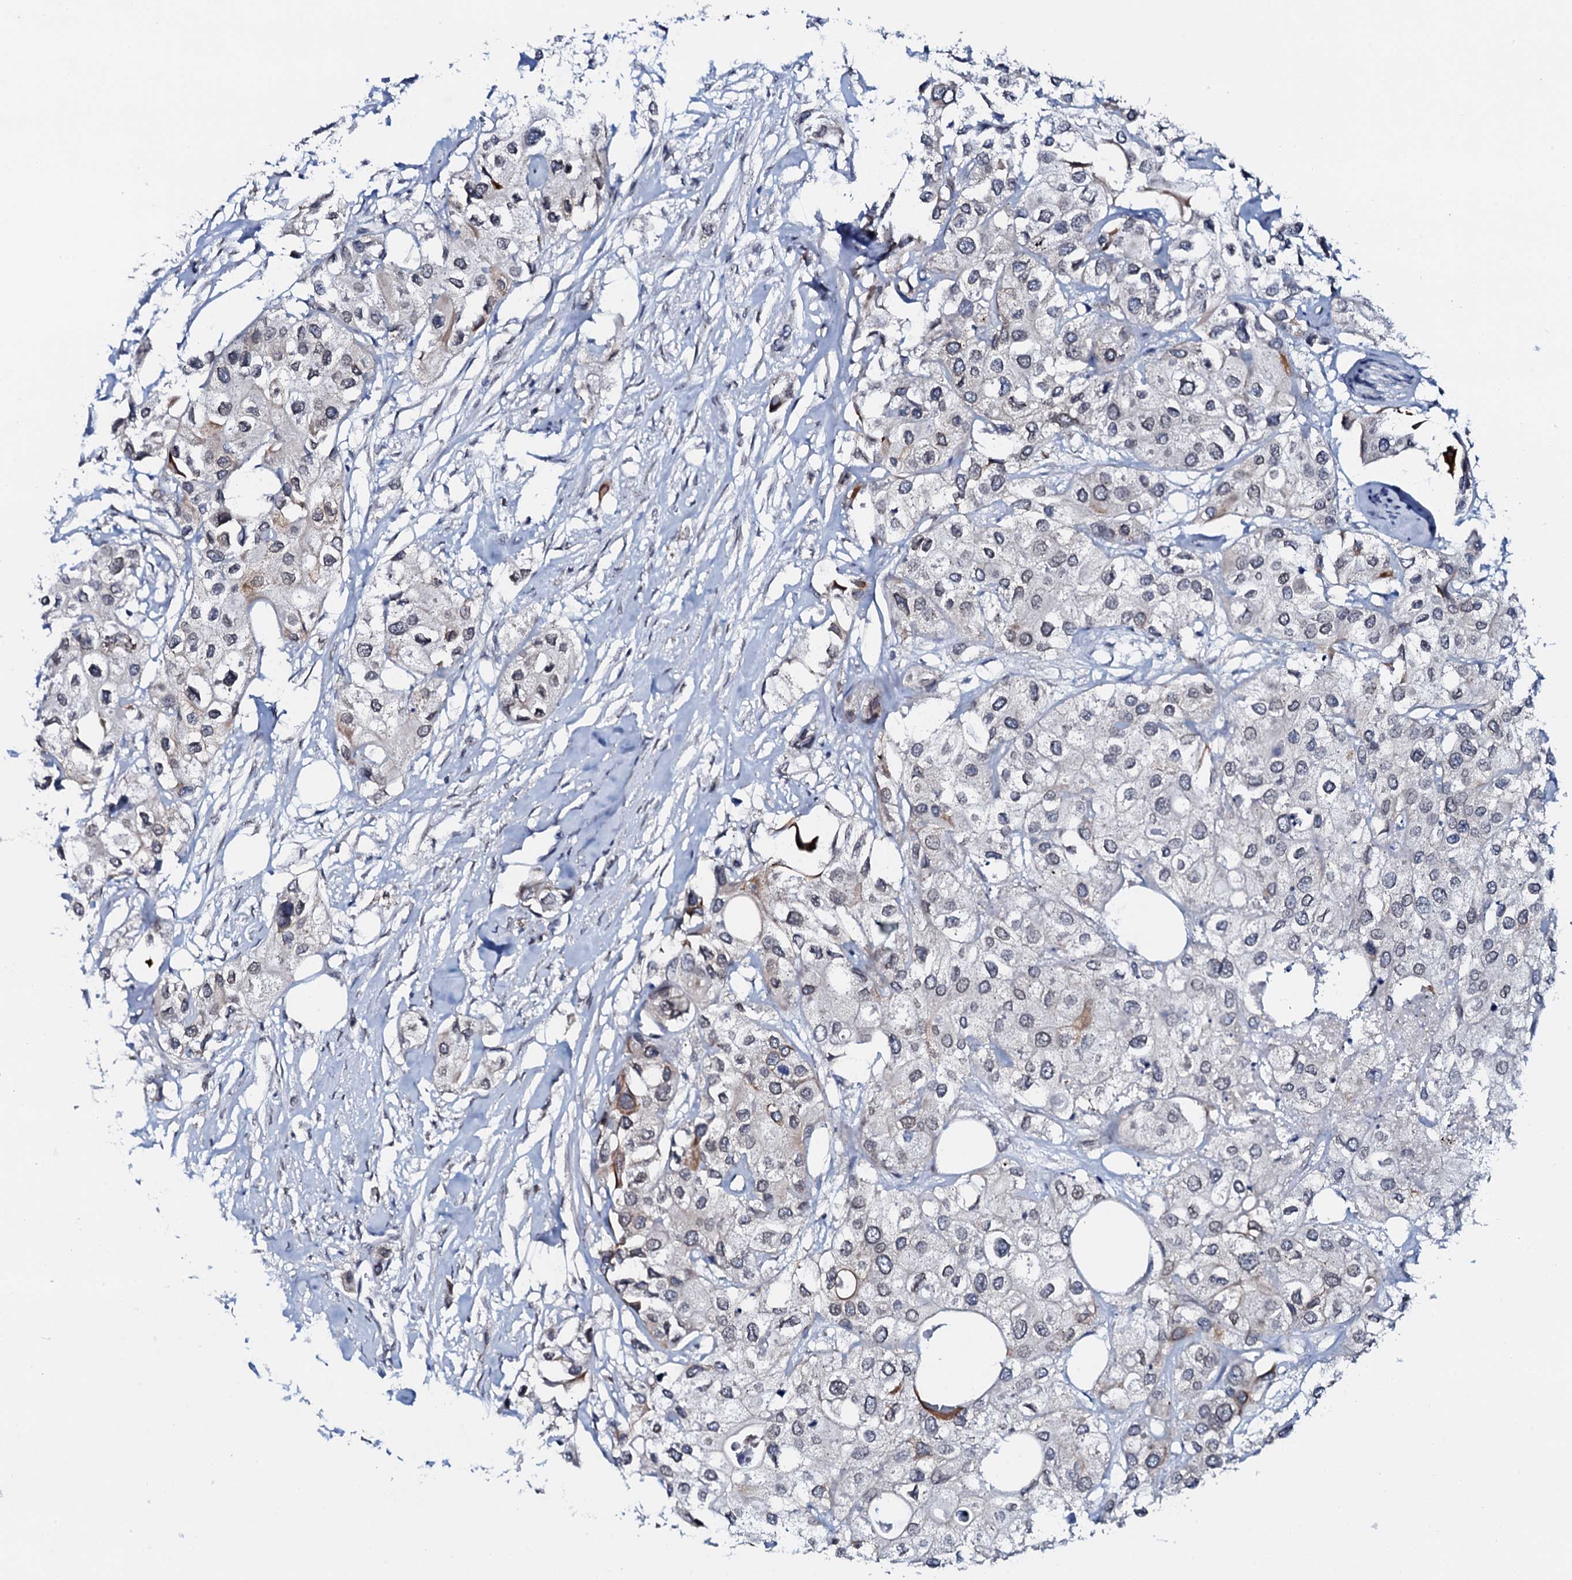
{"staining": {"intensity": "moderate", "quantity": "<25%", "location": "cytoplasmic/membranous"}, "tissue": "urothelial cancer", "cell_type": "Tumor cells", "image_type": "cancer", "snomed": [{"axis": "morphology", "description": "Urothelial carcinoma, High grade"}, {"axis": "topography", "description": "Urinary bladder"}], "caption": "There is low levels of moderate cytoplasmic/membranous expression in tumor cells of high-grade urothelial carcinoma, as demonstrated by immunohistochemical staining (brown color).", "gene": "SNTA1", "patient": {"sex": "male", "age": 64}}